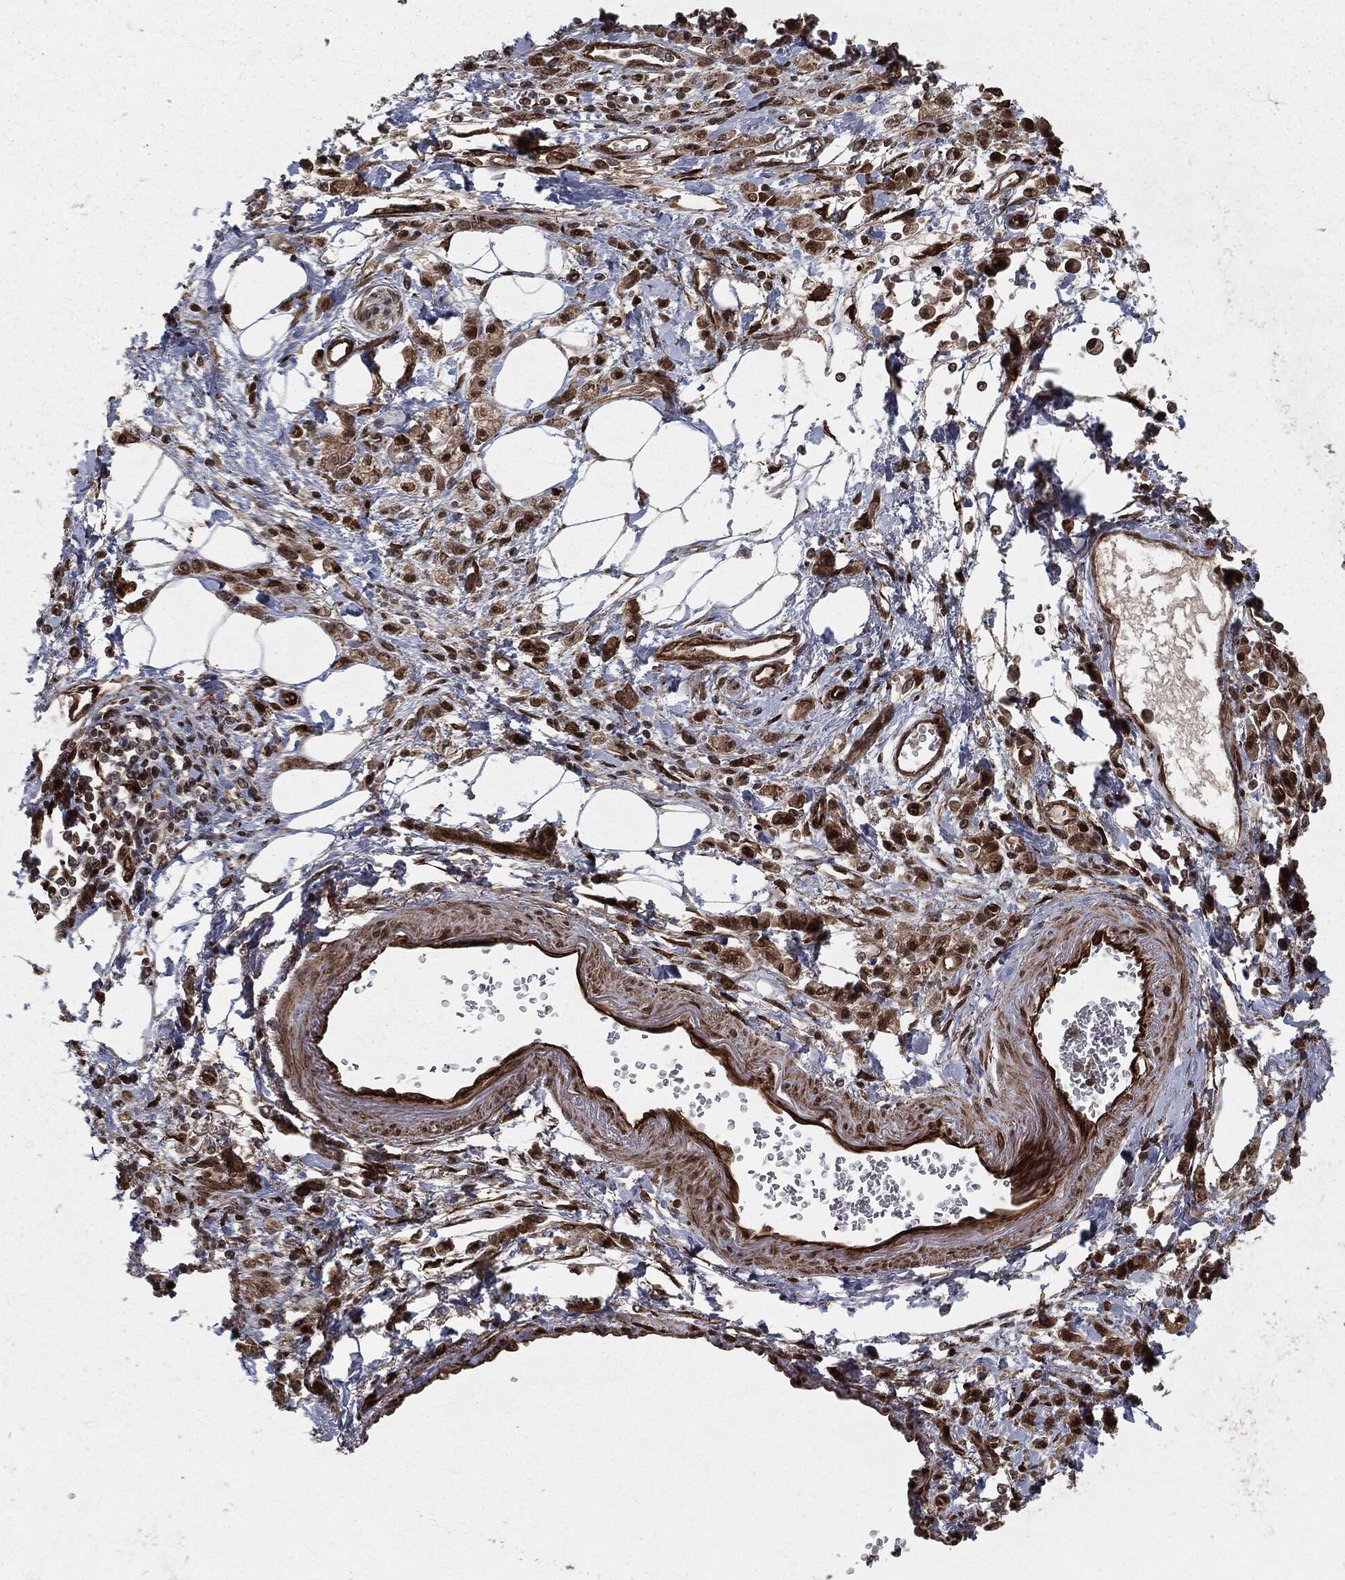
{"staining": {"intensity": "strong", "quantity": ">75%", "location": "cytoplasmic/membranous,nuclear"}, "tissue": "stomach cancer", "cell_type": "Tumor cells", "image_type": "cancer", "snomed": [{"axis": "morphology", "description": "Adenocarcinoma, NOS"}, {"axis": "topography", "description": "Stomach"}], "caption": "IHC of human stomach cancer shows high levels of strong cytoplasmic/membranous and nuclear staining in approximately >75% of tumor cells. The protein of interest is shown in brown color, while the nuclei are stained blue.", "gene": "RANBP9", "patient": {"sex": "male", "age": 77}}